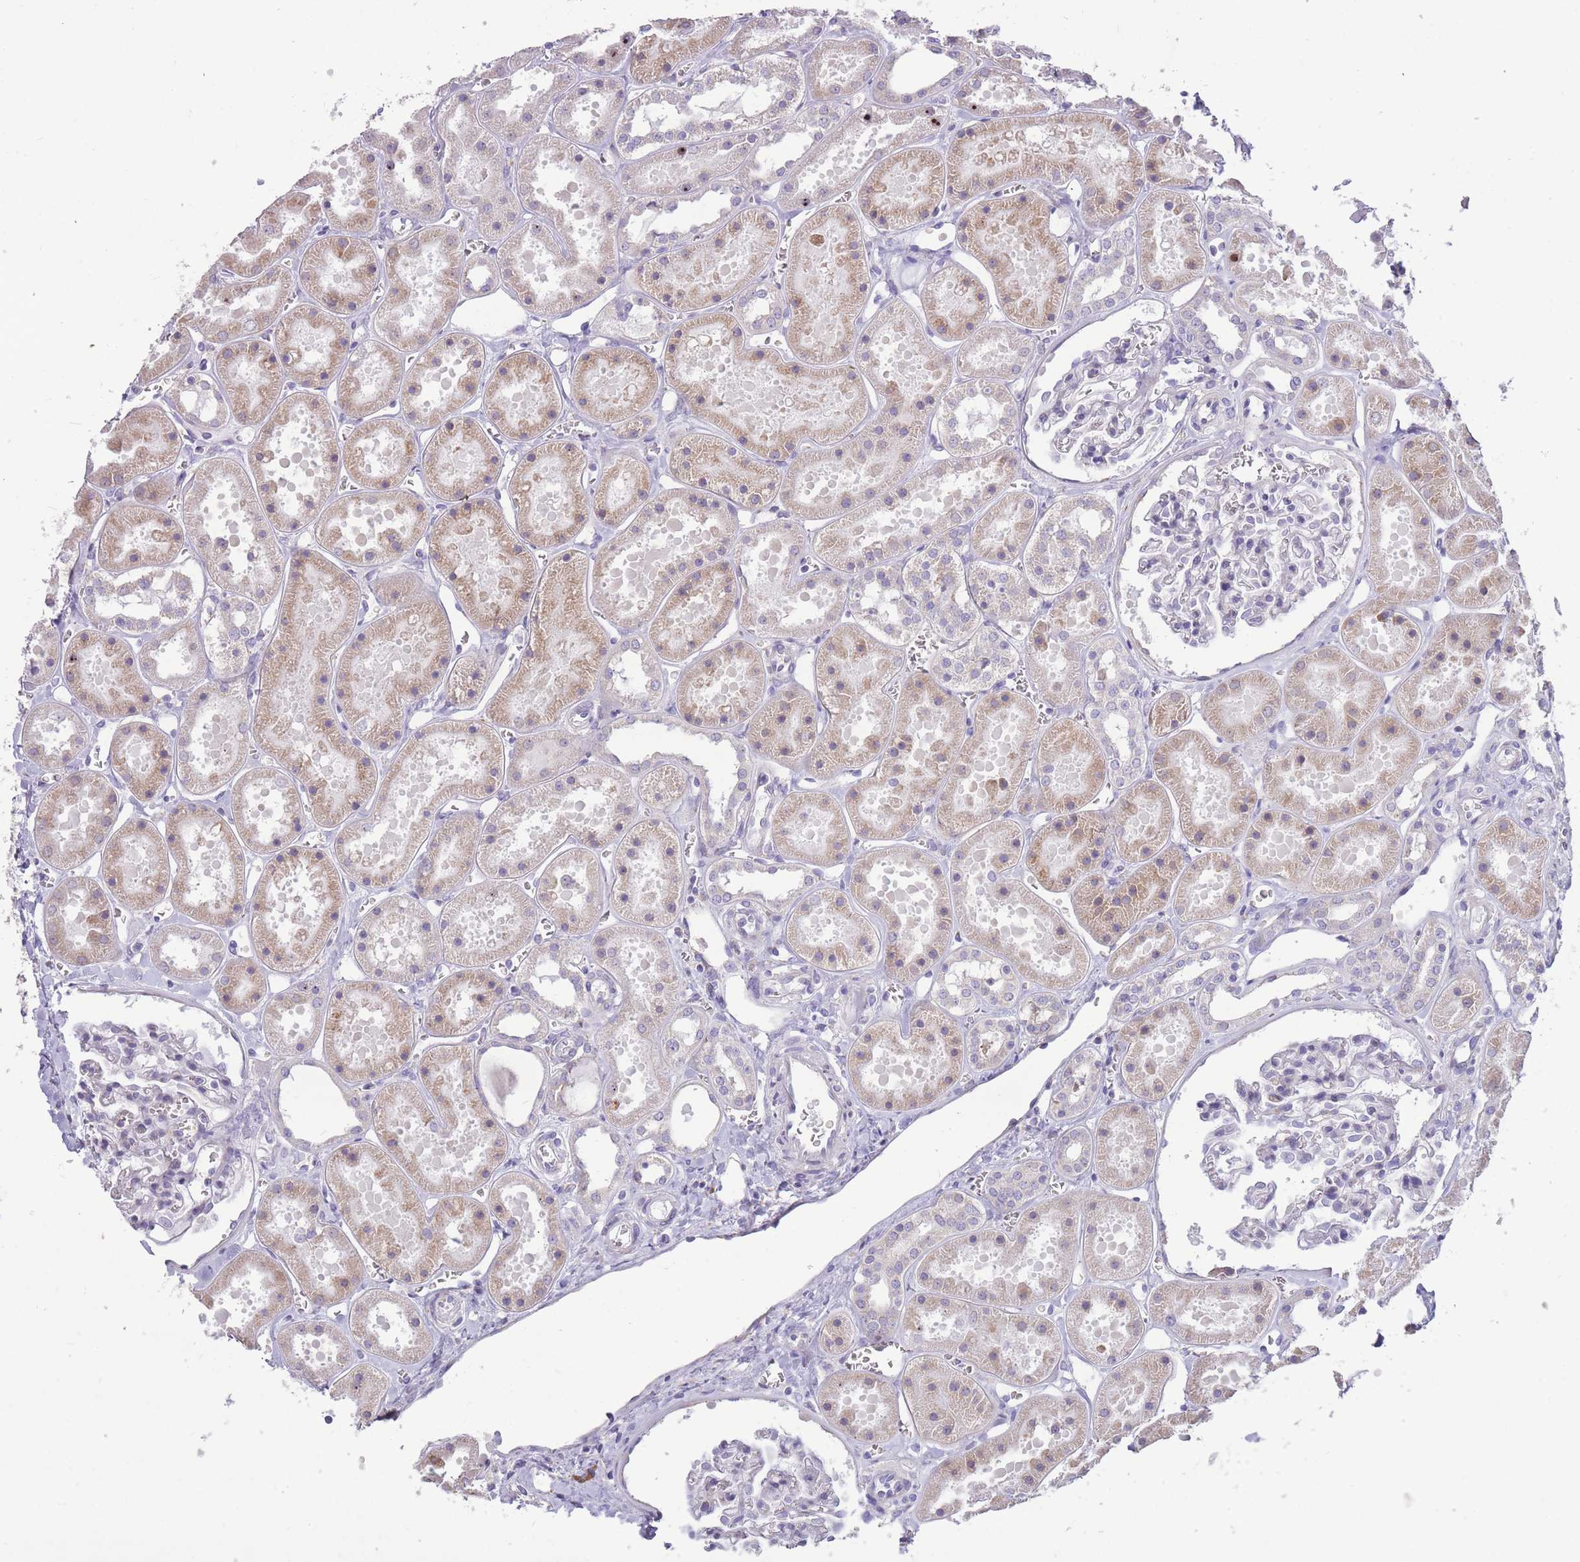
{"staining": {"intensity": "negative", "quantity": "none", "location": "none"}, "tissue": "kidney", "cell_type": "Cells in glomeruli", "image_type": "normal", "snomed": [{"axis": "morphology", "description": "Normal tissue, NOS"}, {"axis": "topography", "description": "Kidney"}], "caption": "Cells in glomeruli show no significant protein positivity in unremarkable kidney. (IHC, brightfield microscopy, high magnification).", "gene": "TRAPPC5", "patient": {"sex": "female", "age": 41}}